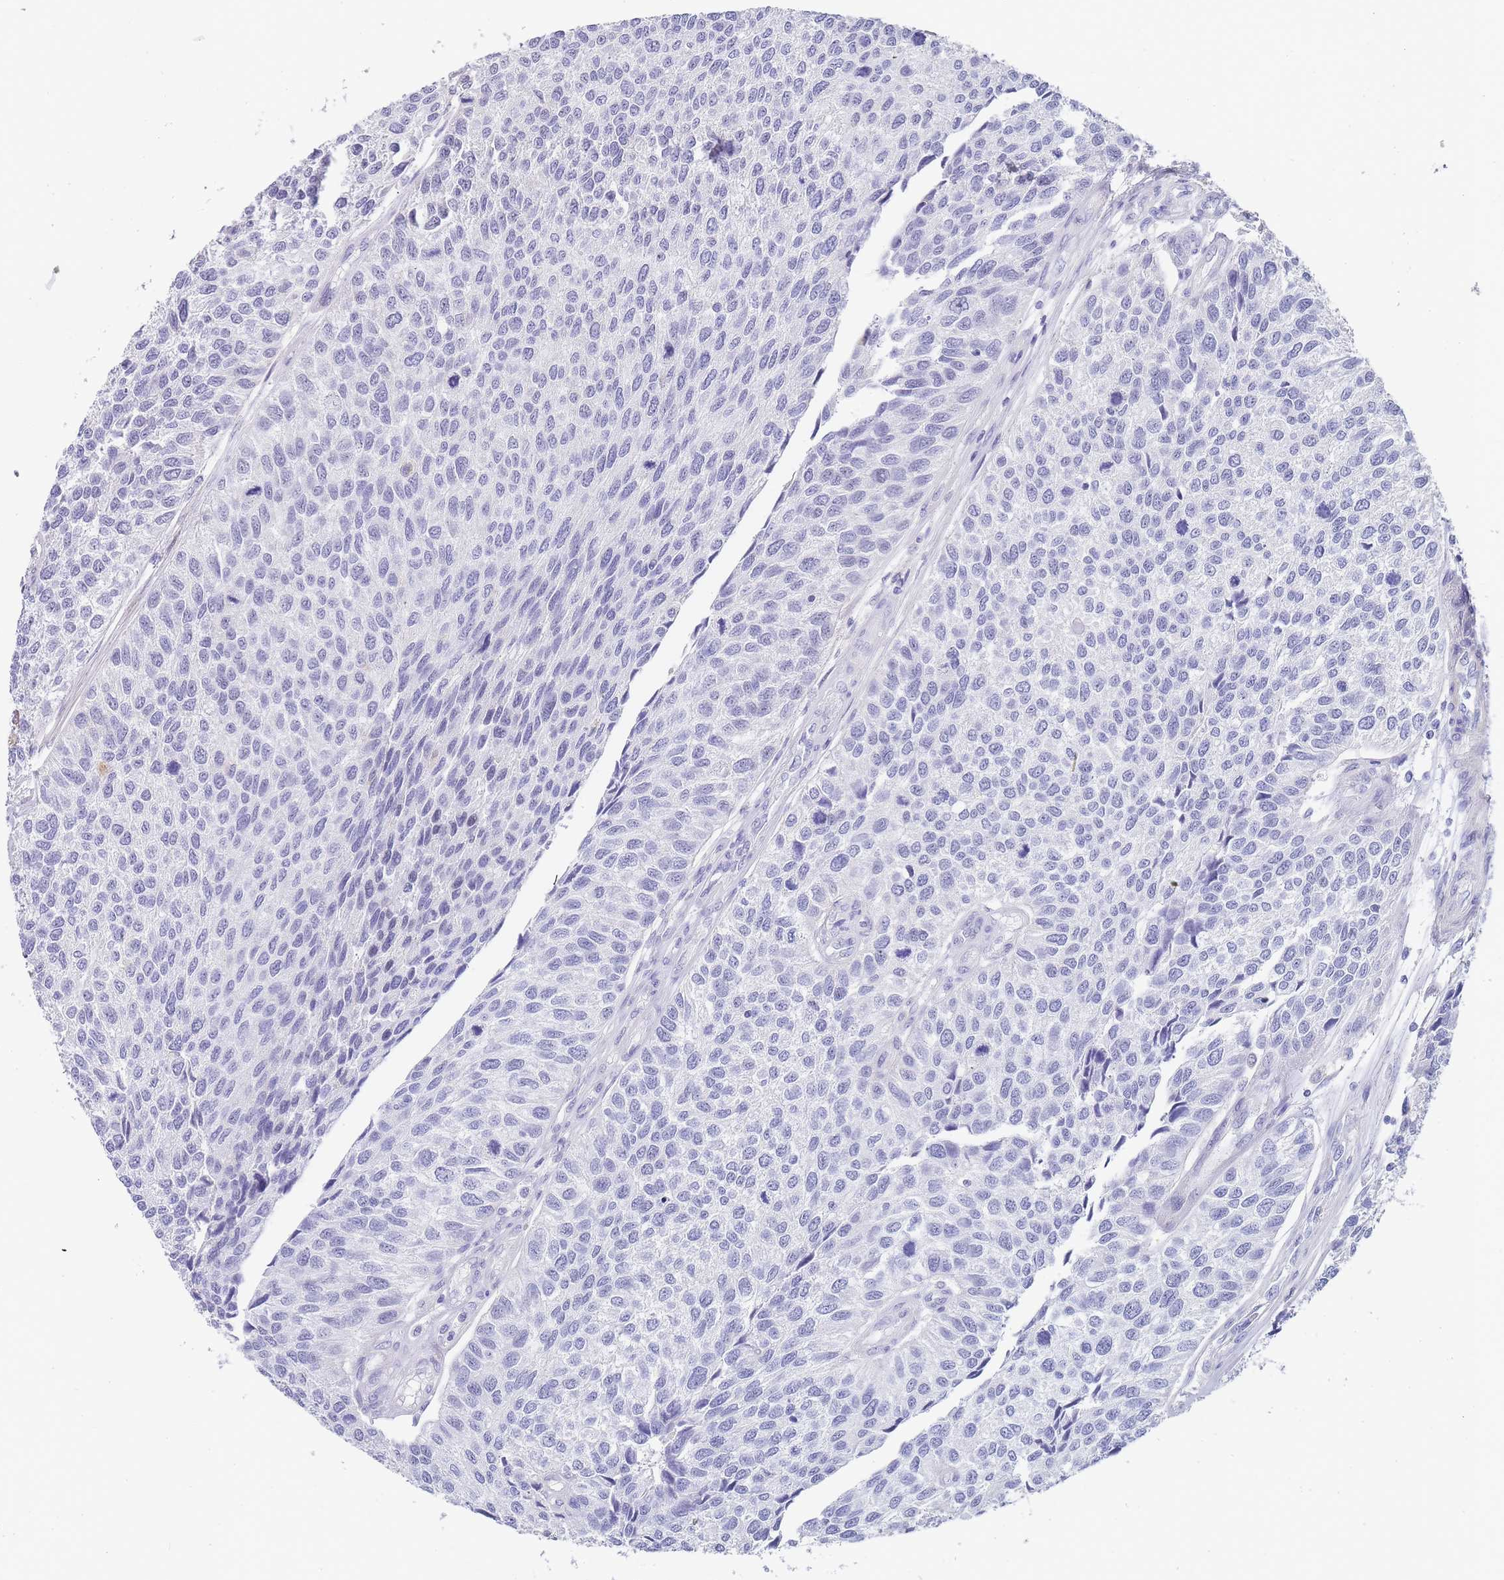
{"staining": {"intensity": "negative", "quantity": "none", "location": "none"}, "tissue": "urothelial cancer", "cell_type": "Tumor cells", "image_type": "cancer", "snomed": [{"axis": "morphology", "description": "Urothelial carcinoma, NOS"}, {"axis": "topography", "description": "Urinary bladder"}], "caption": "Transitional cell carcinoma stained for a protein using immunohistochemistry demonstrates no staining tumor cells.", "gene": "NOP14", "patient": {"sex": "male", "age": 55}}